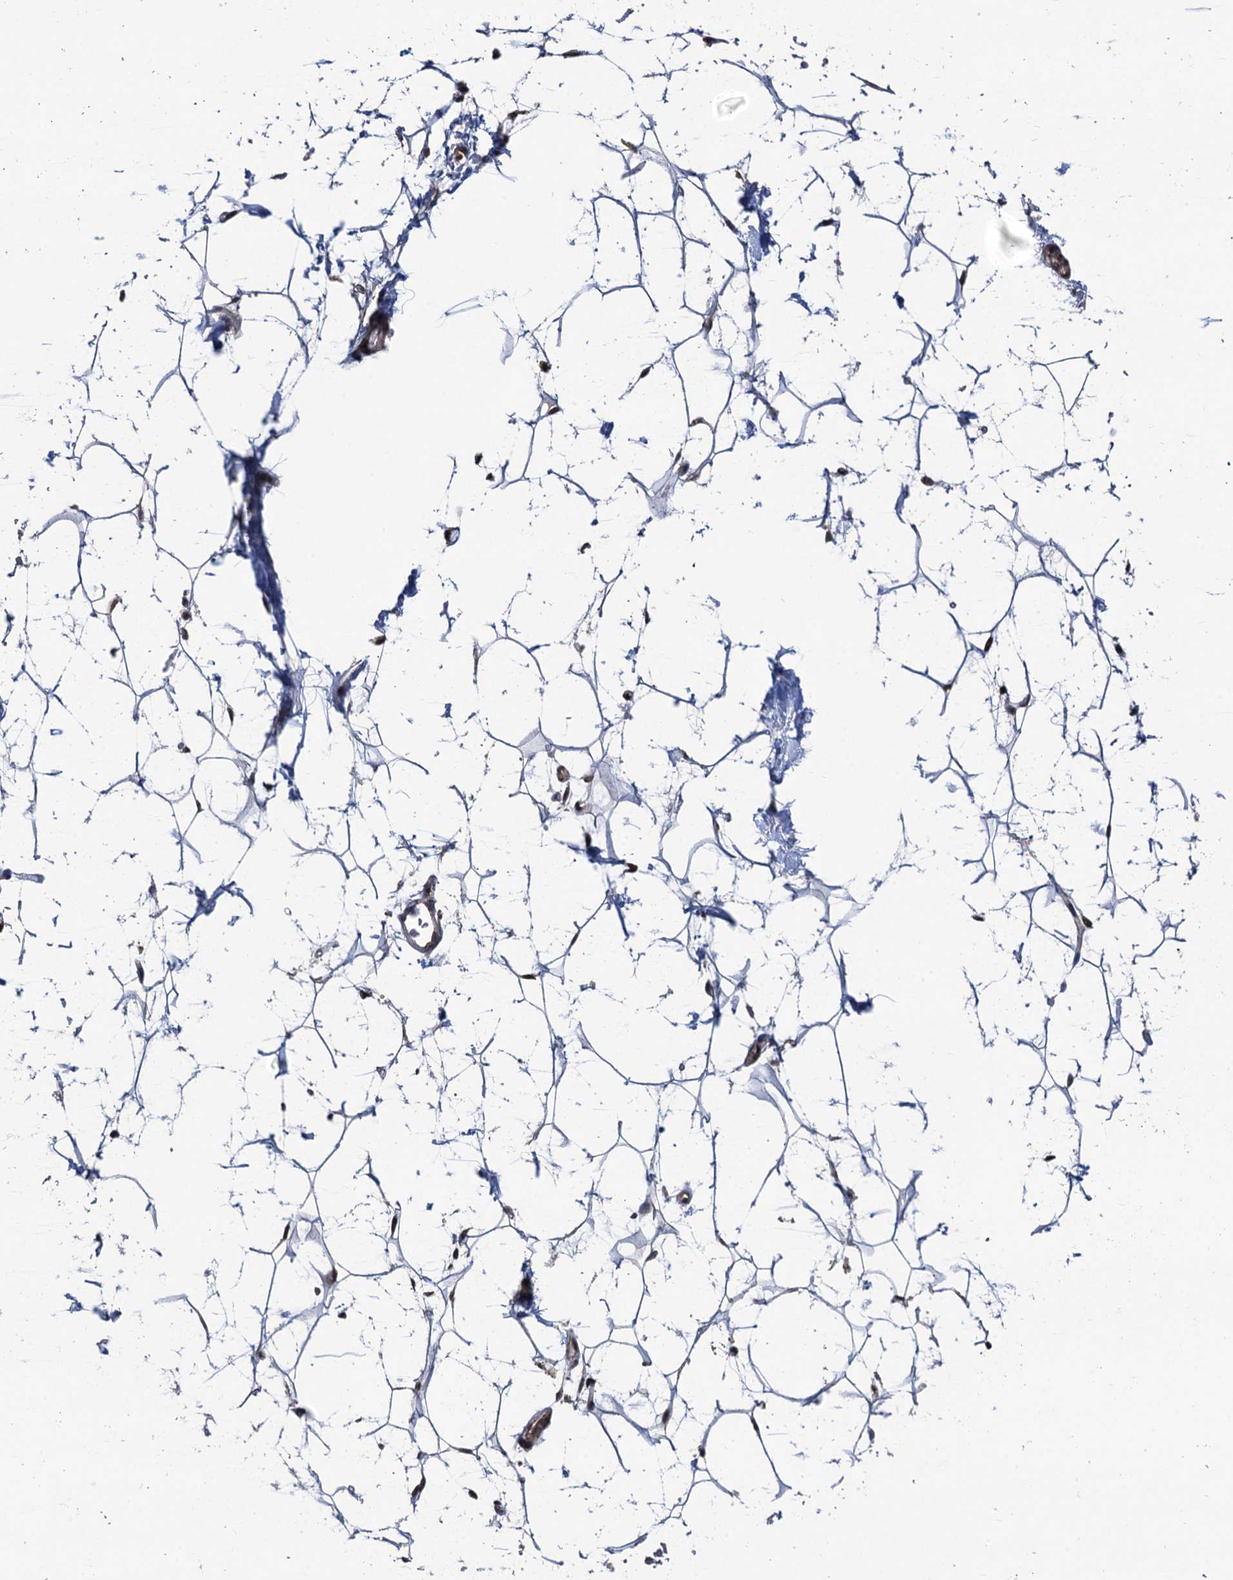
{"staining": {"intensity": "strong", "quantity": ">75%", "location": "nuclear"}, "tissue": "adipose tissue", "cell_type": "Adipocytes", "image_type": "normal", "snomed": [{"axis": "morphology", "description": "Normal tissue, NOS"}, {"axis": "topography", "description": "Breast"}], "caption": "The photomicrograph reveals immunohistochemical staining of unremarkable adipose tissue. There is strong nuclear positivity is appreciated in about >75% of adipocytes. (Stains: DAB (3,3'-diaminobenzidine) in brown, nuclei in blue, Microscopy: brightfield microscopy at high magnification).", "gene": "RASSF4", "patient": {"sex": "female", "age": 26}}